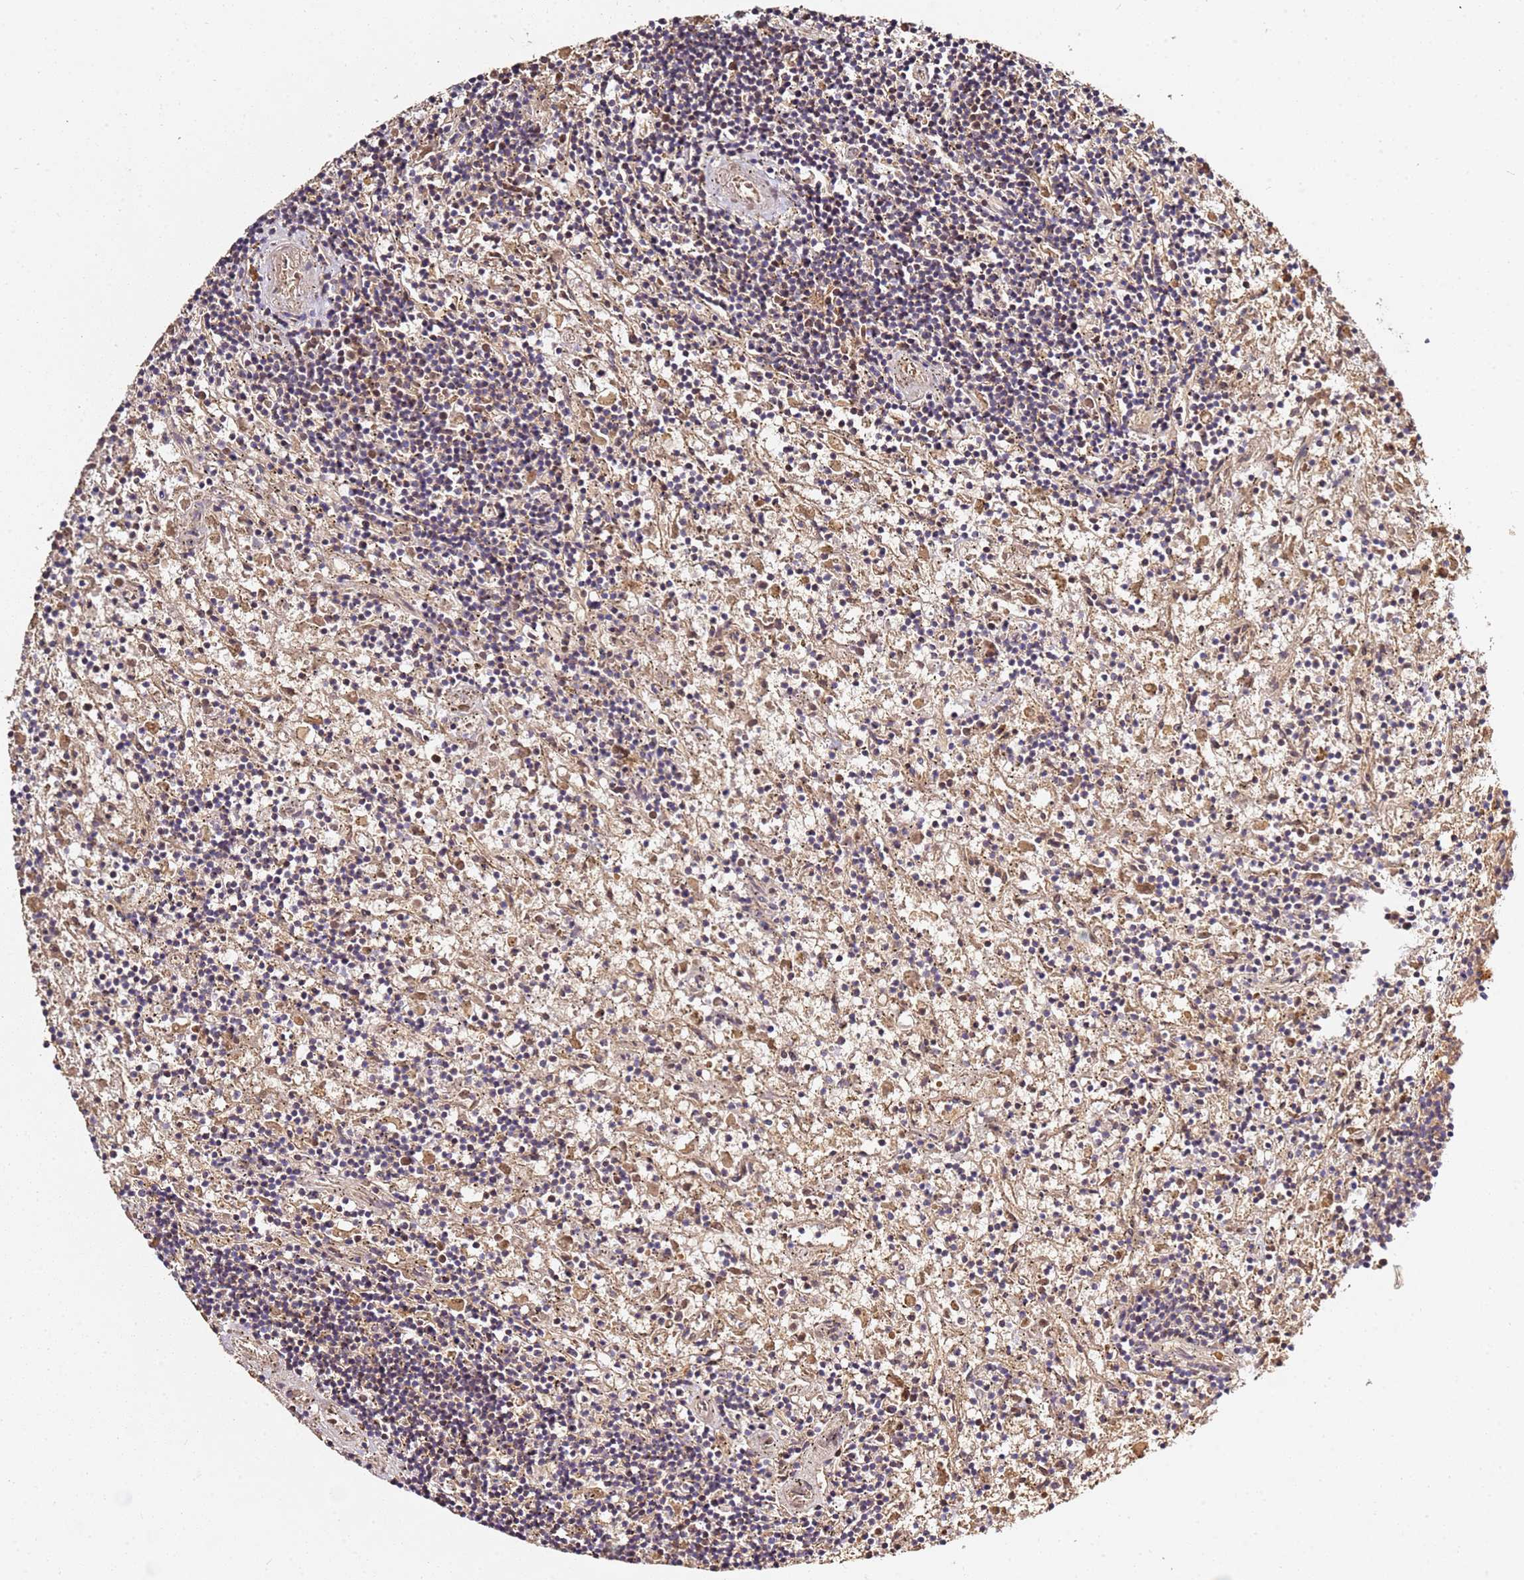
{"staining": {"intensity": "weak", "quantity": "<25%", "location": "cytoplasmic/membranous"}, "tissue": "lymphoma", "cell_type": "Tumor cells", "image_type": "cancer", "snomed": [{"axis": "morphology", "description": "Malignant lymphoma, non-Hodgkin's type, Low grade"}, {"axis": "topography", "description": "Spleen"}], "caption": "This is an immunohistochemistry (IHC) photomicrograph of malignant lymphoma, non-Hodgkin's type (low-grade). There is no positivity in tumor cells.", "gene": "OSBPL2", "patient": {"sex": "male", "age": 76}}